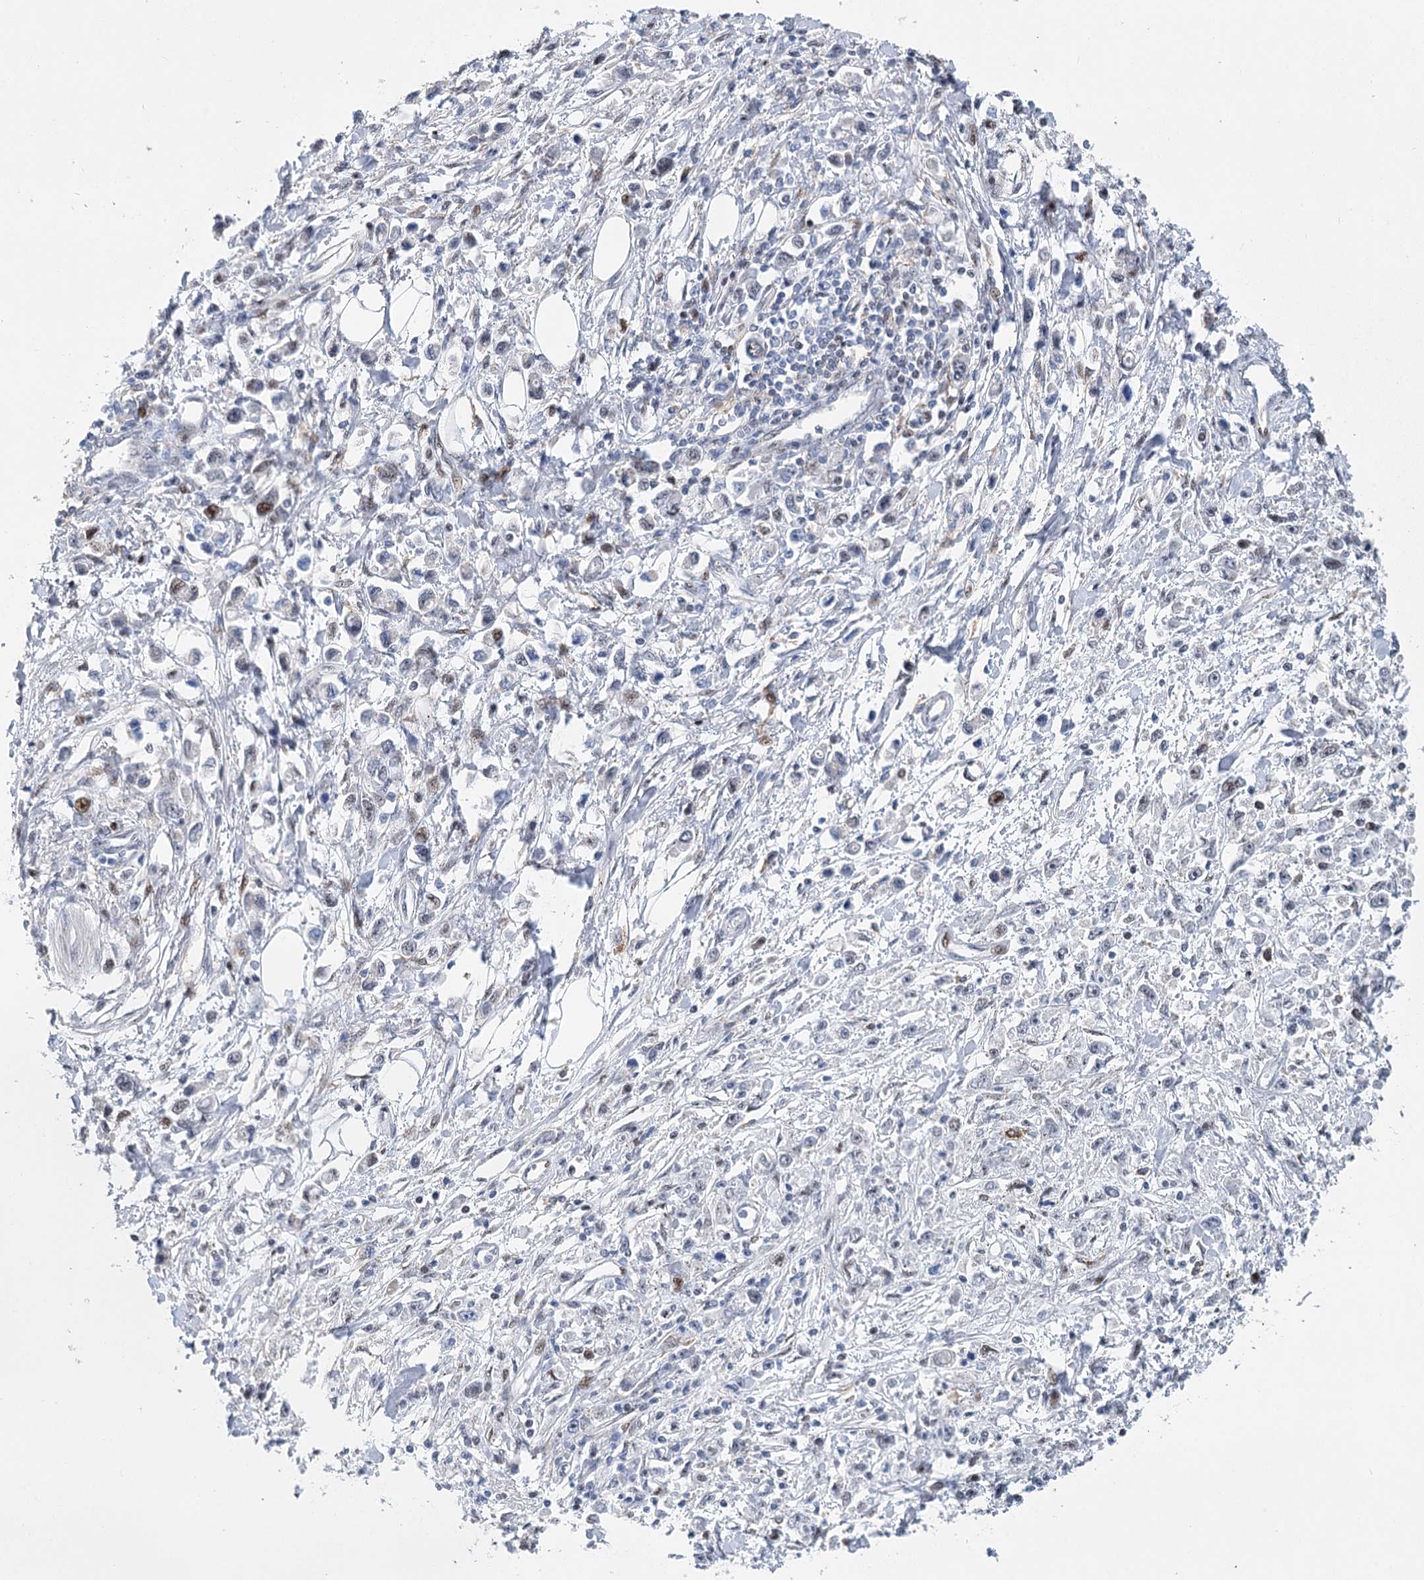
{"staining": {"intensity": "moderate", "quantity": "<25%", "location": "nuclear"}, "tissue": "stomach cancer", "cell_type": "Tumor cells", "image_type": "cancer", "snomed": [{"axis": "morphology", "description": "Adenocarcinoma, NOS"}, {"axis": "topography", "description": "Stomach"}], "caption": "The immunohistochemical stain highlights moderate nuclear staining in tumor cells of stomach cancer (adenocarcinoma) tissue.", "gene": "CAMTA1", "patient": {"sex": "female", "age": 59}}